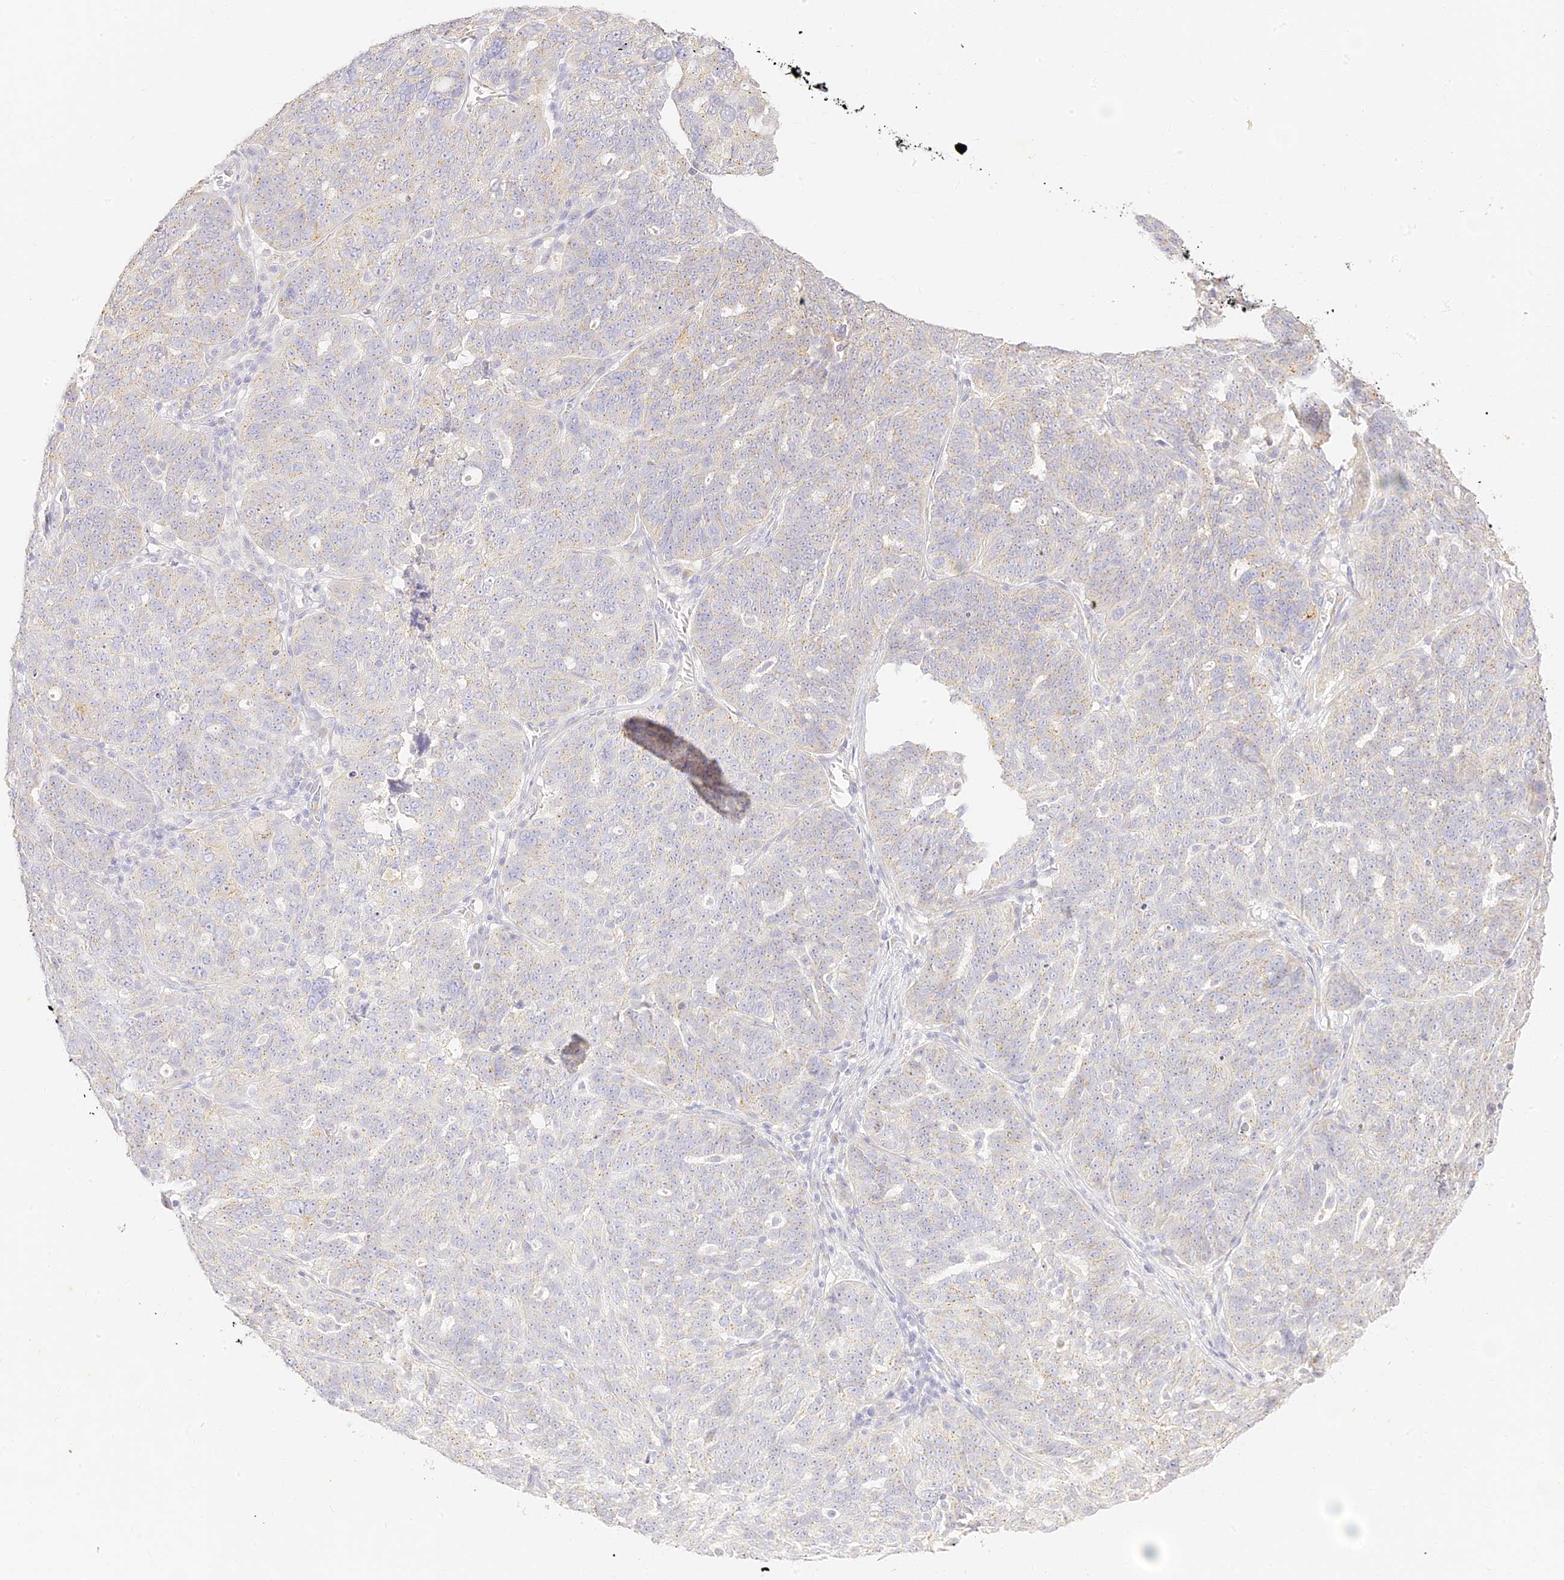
{"staining": {"intensity": "weak", "quantity": "<25%", "location": "cytoplasmic/membranous"}, "tissue": "ovarian cancer", "cell_type": "Tumor cells", "image_type": "cancer", "snomed": [{"axis": "morphology", "description": "Cystadenocarcinoma, serous, NOS"}, {"axis": "topography", "description": "Ovary"}], "caption": "DAB immunohistochemical staining of human serous cystadenocarcinoma (ovarian) shows no significant staining in tumor cells.", "gene": "SEC13", "patient": {"sex": "female", "age": 59}}